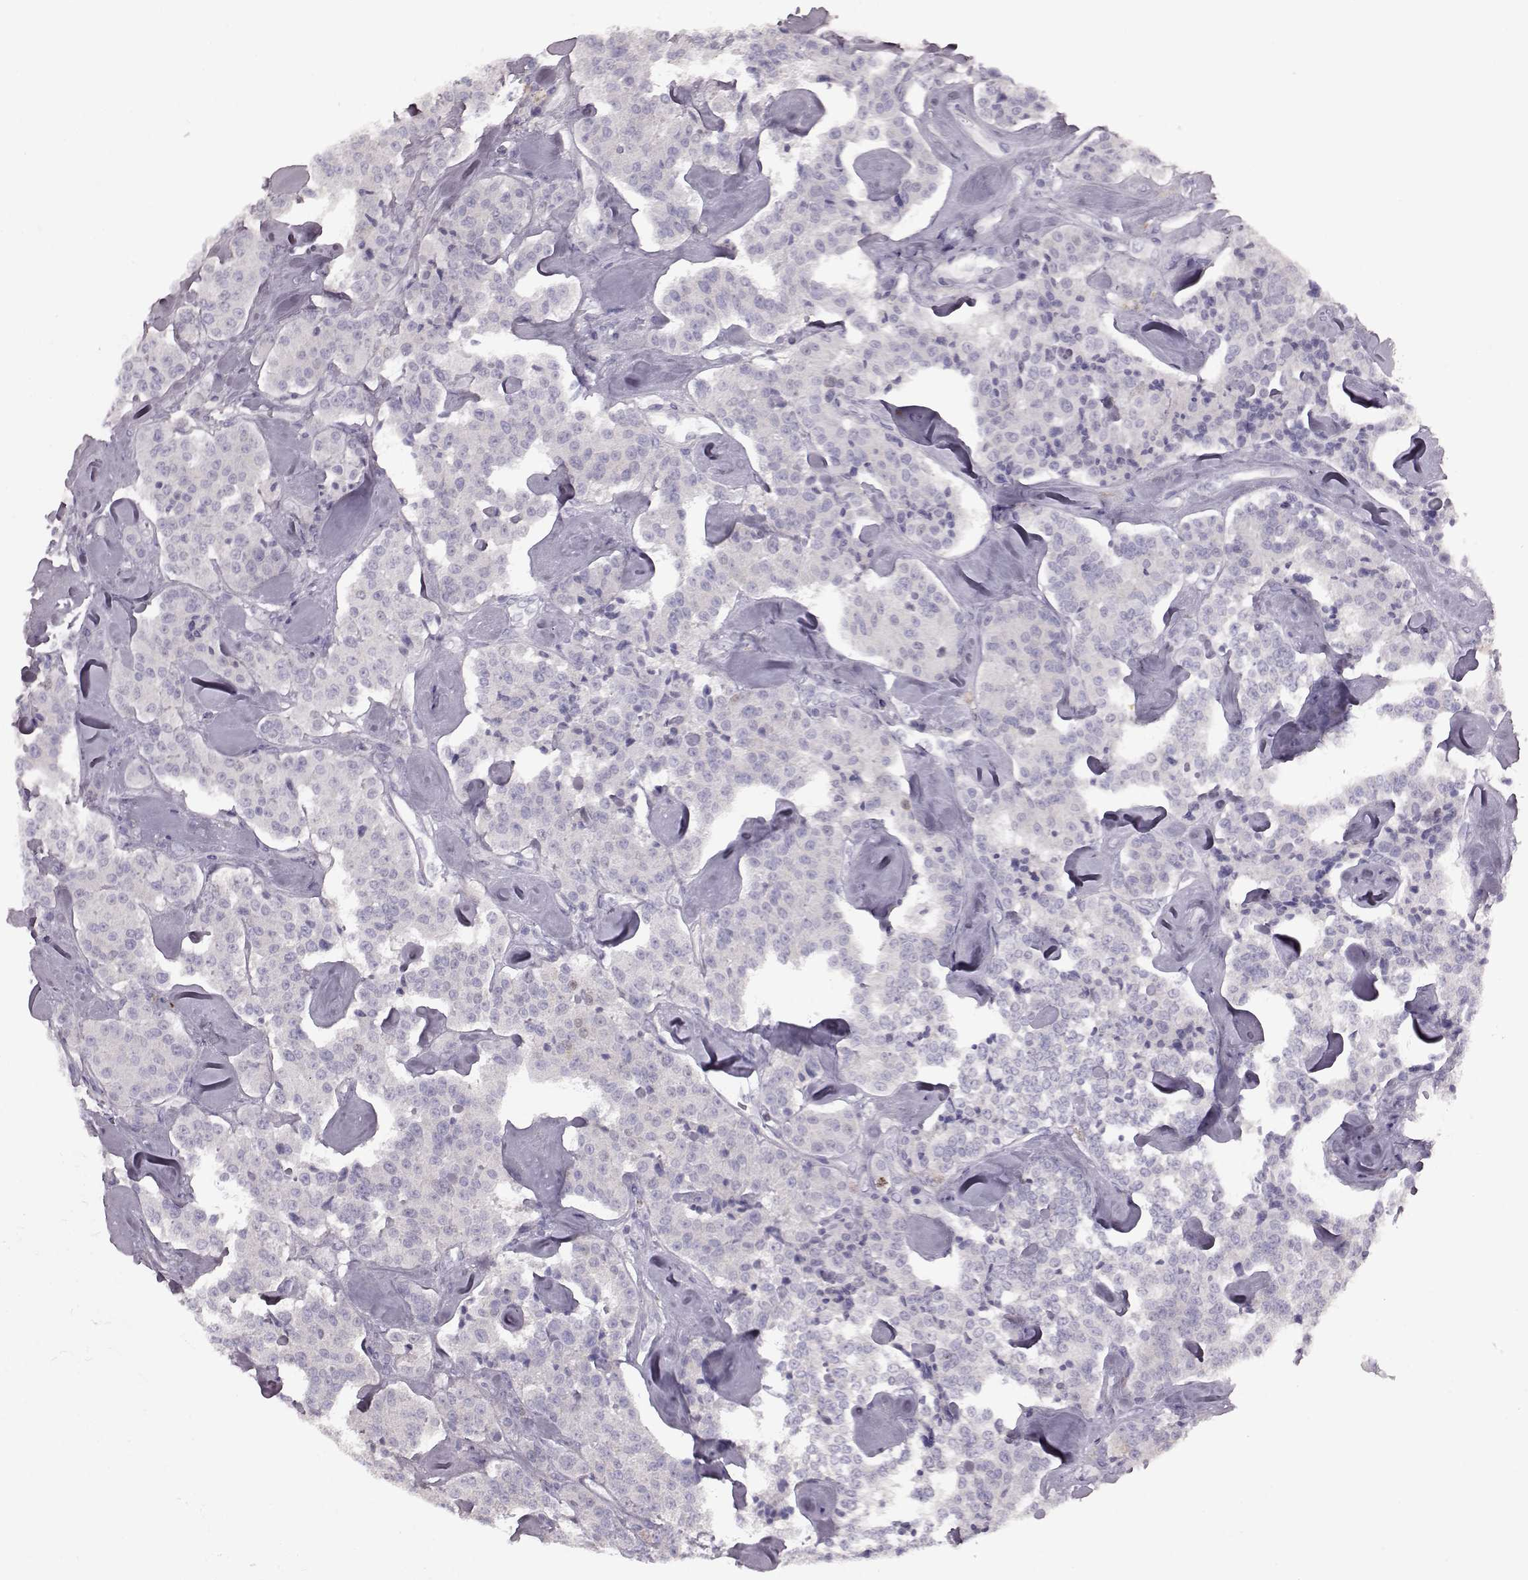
{"staining": {"intensity": "negative", "quantity": "none", "location": "none"}, "tissue": "carcinoid", "cell_type": "Tumor cells", "image_type": "cancer", "snomed": [{"axis": "morphology", "description": "Carcinoid, malignant, NOS"}, {"axis": "topography", "description": "Pancreas"}], "caption": "This is a photomicrograph of immunohistochemistry (IHC) staining of carcinoid (malignant), which shows no expression in tumor cells. (DAB (3,3'-diaminobenzidine) immunohistochemistry (IHC), high magnification).", "gene": "CRYBA2", "patient": {"sex": "male", "age": 41}}